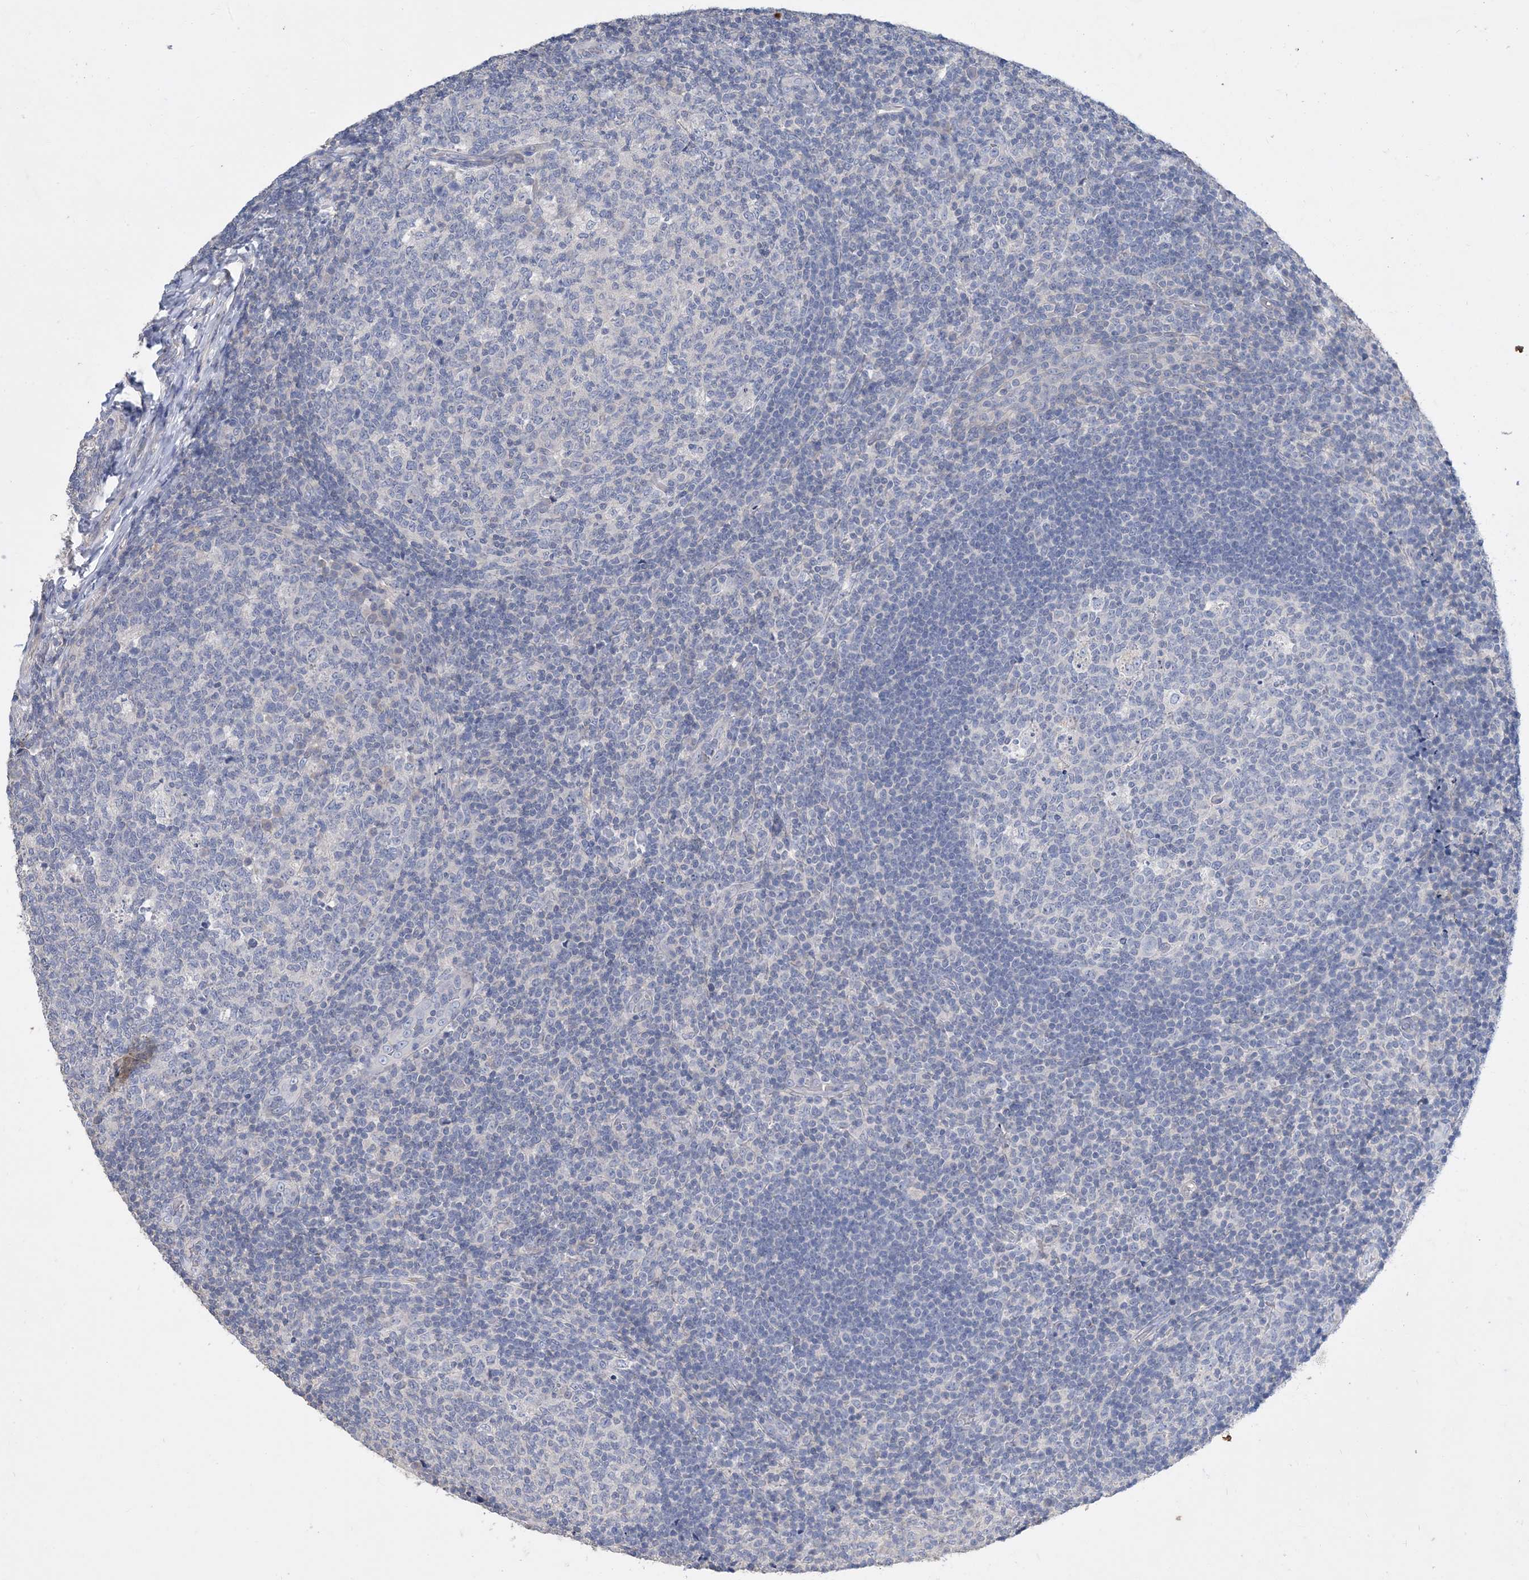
{"staining": {"intensity": "negative", "quantity": "none", "location": "none"}, "tissue": "tonsil", "cell_type": "Germinal center cells", "image_type": "normal", "snomed": [{"axis": "morphology", "description": "Normal tissue, NOS"}, {"axis": "topography", "description": "Tonsil"}], "caption": "Immunohistochemistry histopathology image of benign tonsil: tonsil stained with DAB (3,3'-diaminobenzidine) displays no significant protein staining in germinal center cells.", "gene": "KPRP", "patient": {"sex": "female", "age": 19}}